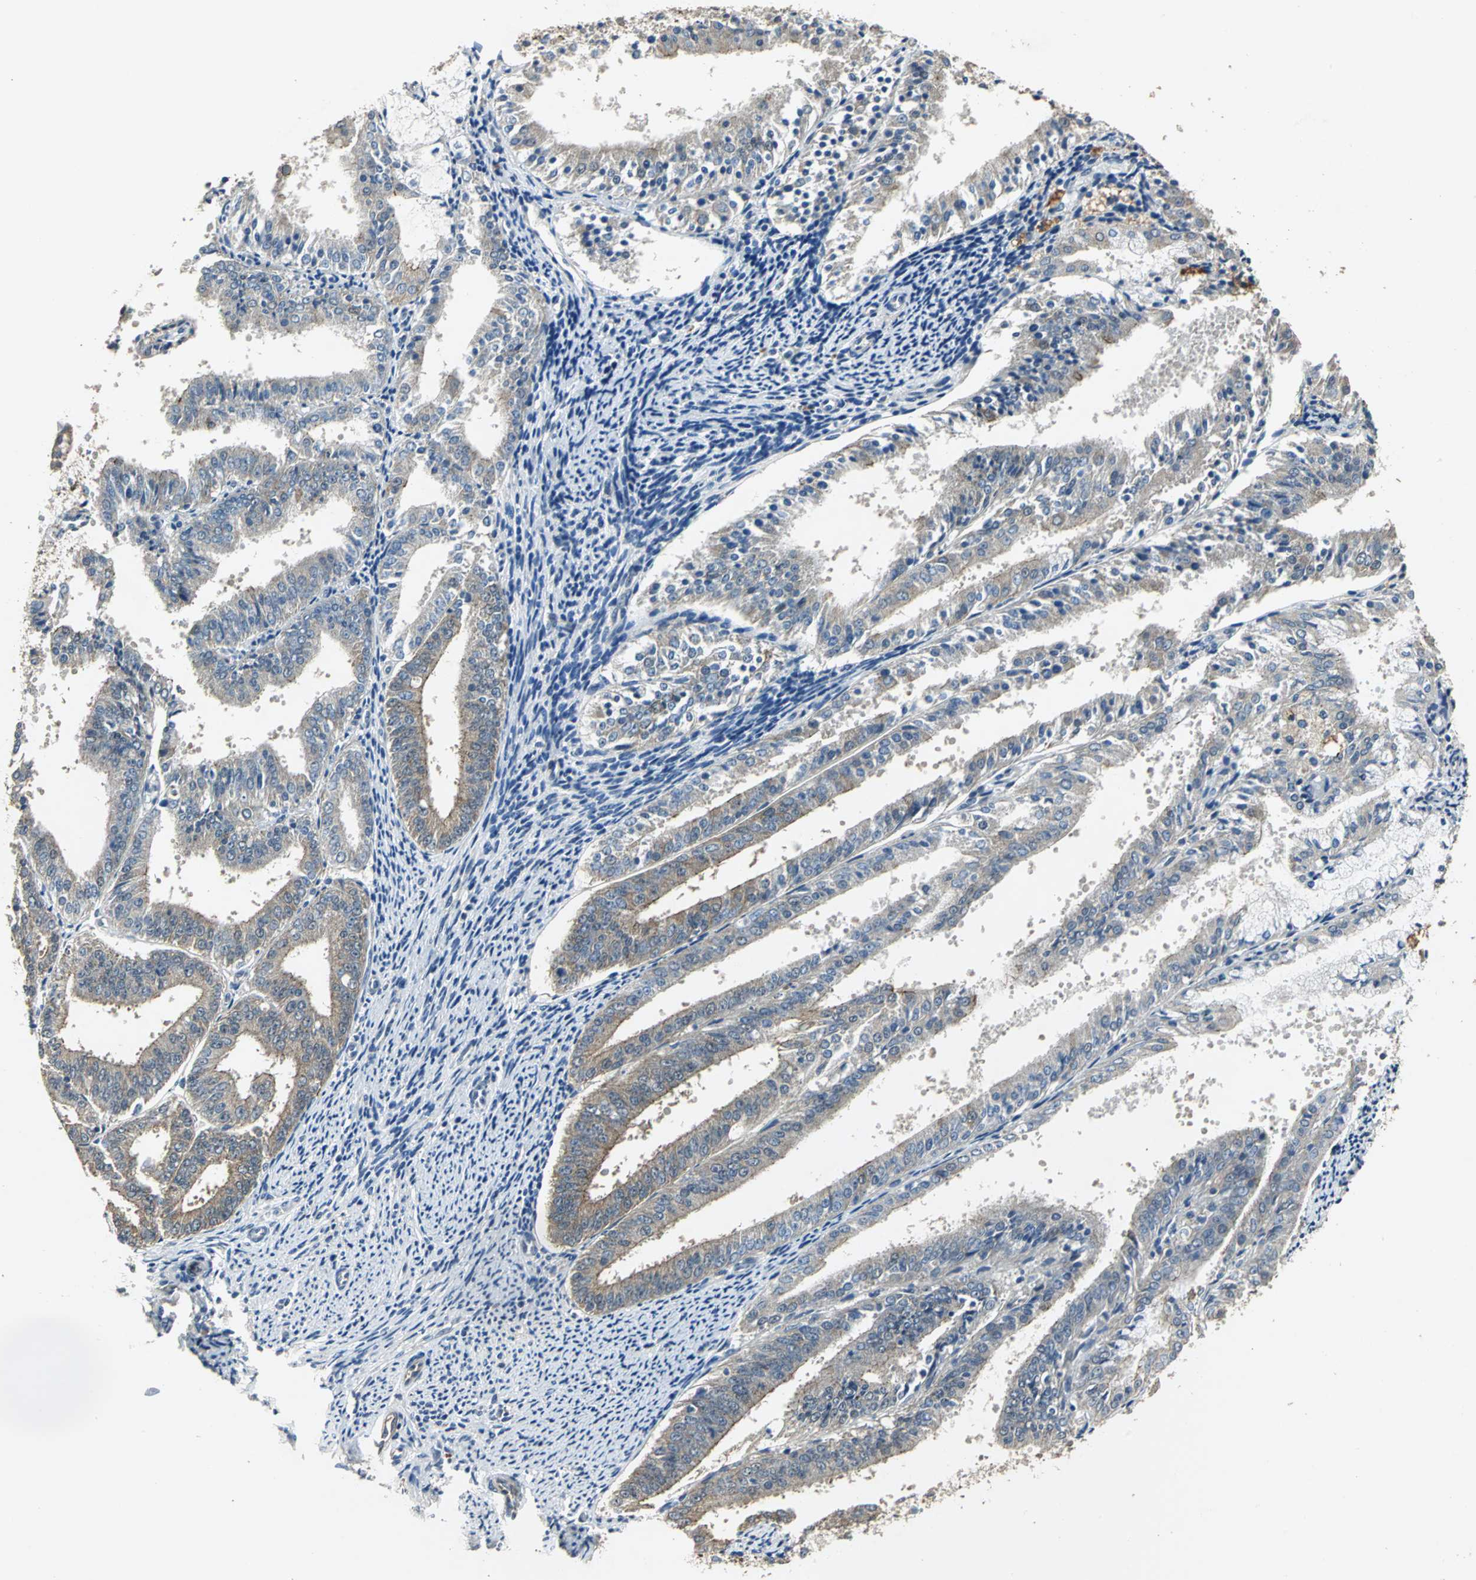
{"staining": {"intensity": "weak", "quantity": ">75%", "location": "cytoplasmic/membranous"}, "tissue": "endometrial cancer", "cell_type": "Tumor cells", "image_type": "cancer", "snomed": [{"axis": "morphology", "description": "Adenocarcinoma, NOS"}, {"axis": "topography", "description": "Endometrium"}], "caption": "Endometrial cancer was stained to show a protein in brown. There is low levels of weak cytoplasmic/membranous staining in approximately >75% of tumor cells.", "gene": "OCLN", "patient": {"sex": "female", "age": 63}}